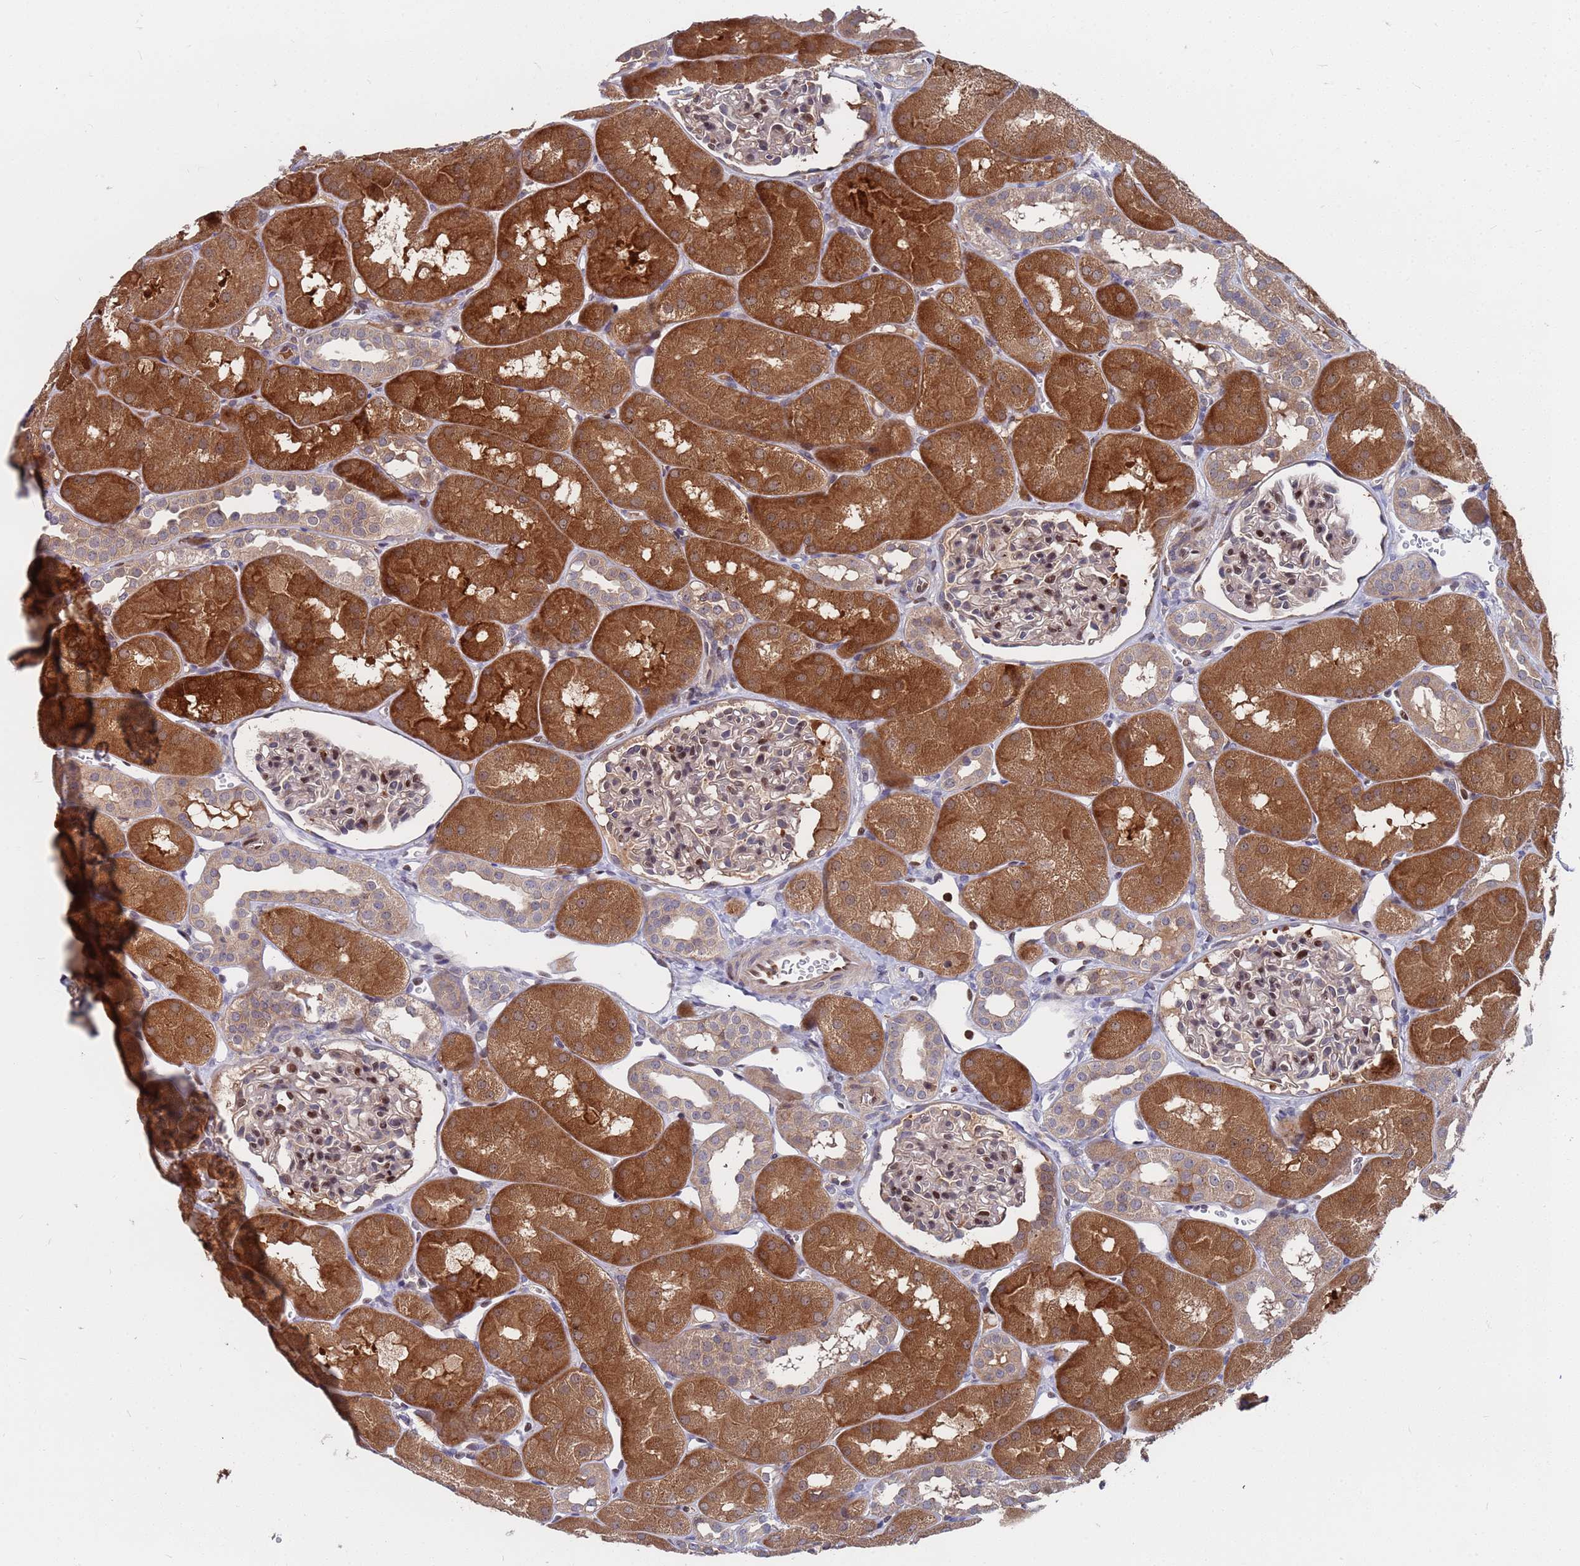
{"staining": {"intensity": "moderate", "quantity": "<25%", "location": "nuclear"}, "tissue": "kidney", "cell_type": "Cells in glomeruli", "image_type": "normal", "snomed": [{"axis": "morphology", "description": "Normal tissue, NOS"}, {"axis": "topography", "description": "Kidney"}, {"axis": "topography", "description": "Urinary bladder"}], "caption": "Benign kidney reveals moderate nuclear expression in about <25% of cells in glomeruli Using DAB (3,3'-diaminobenzidine) (brown) and hematoxylin (blue) stains, captured at high magnification using brightfield microscopy..", "gene": "TMBIM6", "patient": {"sex": "male", "age": 16}}